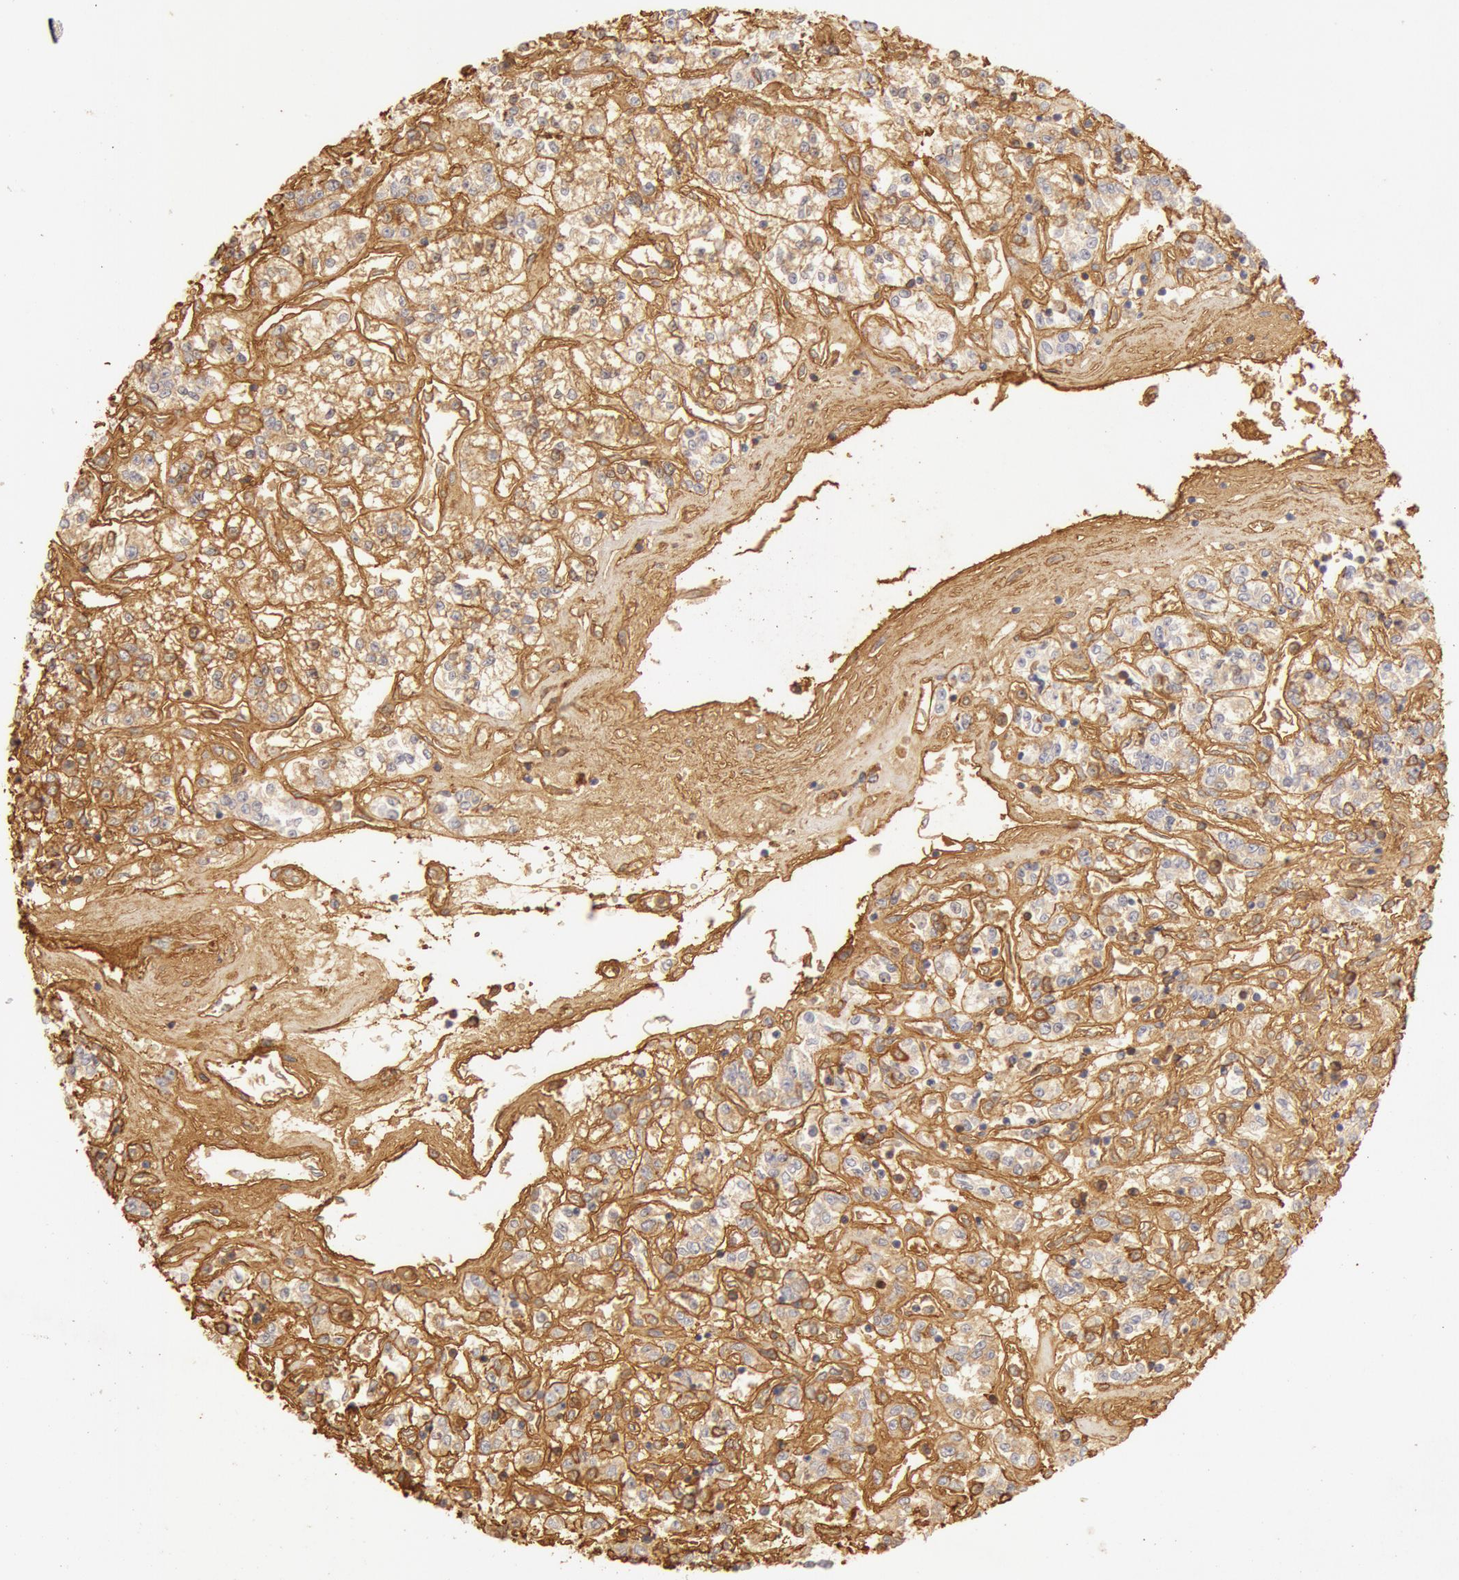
{"staining": {"intensity": "weak", "quantity": ">75%", "location": "cytoplasmic/membranous"}, "tissue": "renal cancer", "cell_type": "Tumor cells", "image_type": "cancer", "snomed": [{"axis": "morphology", "description": "Adenocarcinoma, NOS"}, {"axis": "topography", "description": "Kidney"}], "caption": "Adenocarcinoma (renal) was stained to show a protein in brown. There is low levels of weak cytoplasmic/membranous positivity in about >75% of tumor cells.", "gene": "COL4A1", "patient": {"sex": "female", "age": 76}}